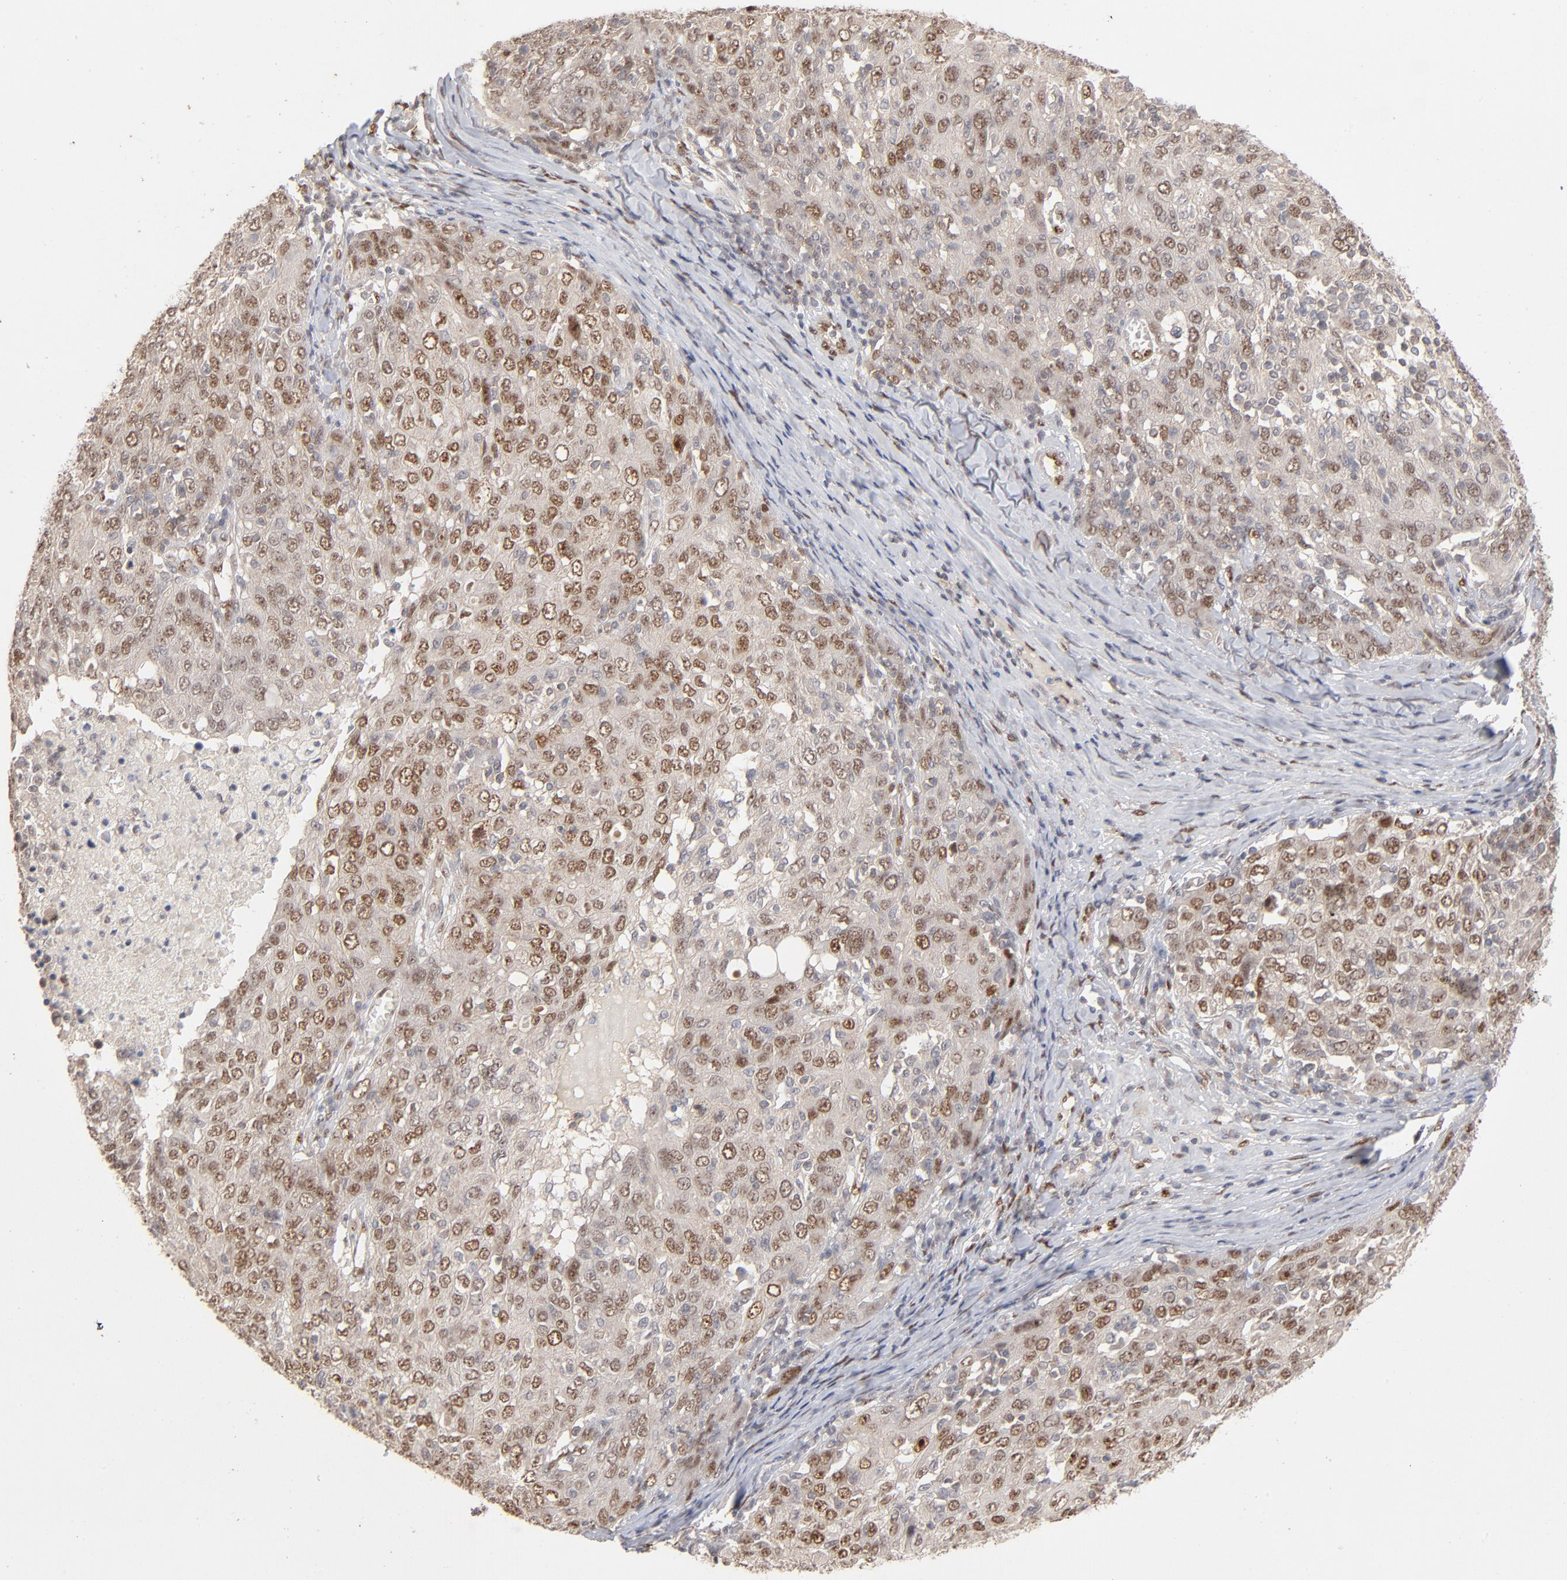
{"staining": {"intensity": "moderate", "quantity": ">75%", "location": "nuclear"}, "tissue": "ovarian cancer", "cell_type": "Tumor cells", "image_type": "cancer", "snomed": [{"axis": "morphology", "description": "Carcinoma, endometroid"}, {"axis": "topography", "description": "Ovary"}], "caption": "An immunohistochemistry (IHC) photomicrograph of tumor tissue is shown. Protein staining in brown labels moderate nuclear positivity in ovarian cancer (endometroid carcinoma) within tumor cells. The staining was performed using DAB (3,3'-diaminobenzidine), with brown indicating positive protein expression. Nuclei are stained blue with hematoxylin.", "gene": "NFIB", "patient": {"sex": "female", "age": 50}}